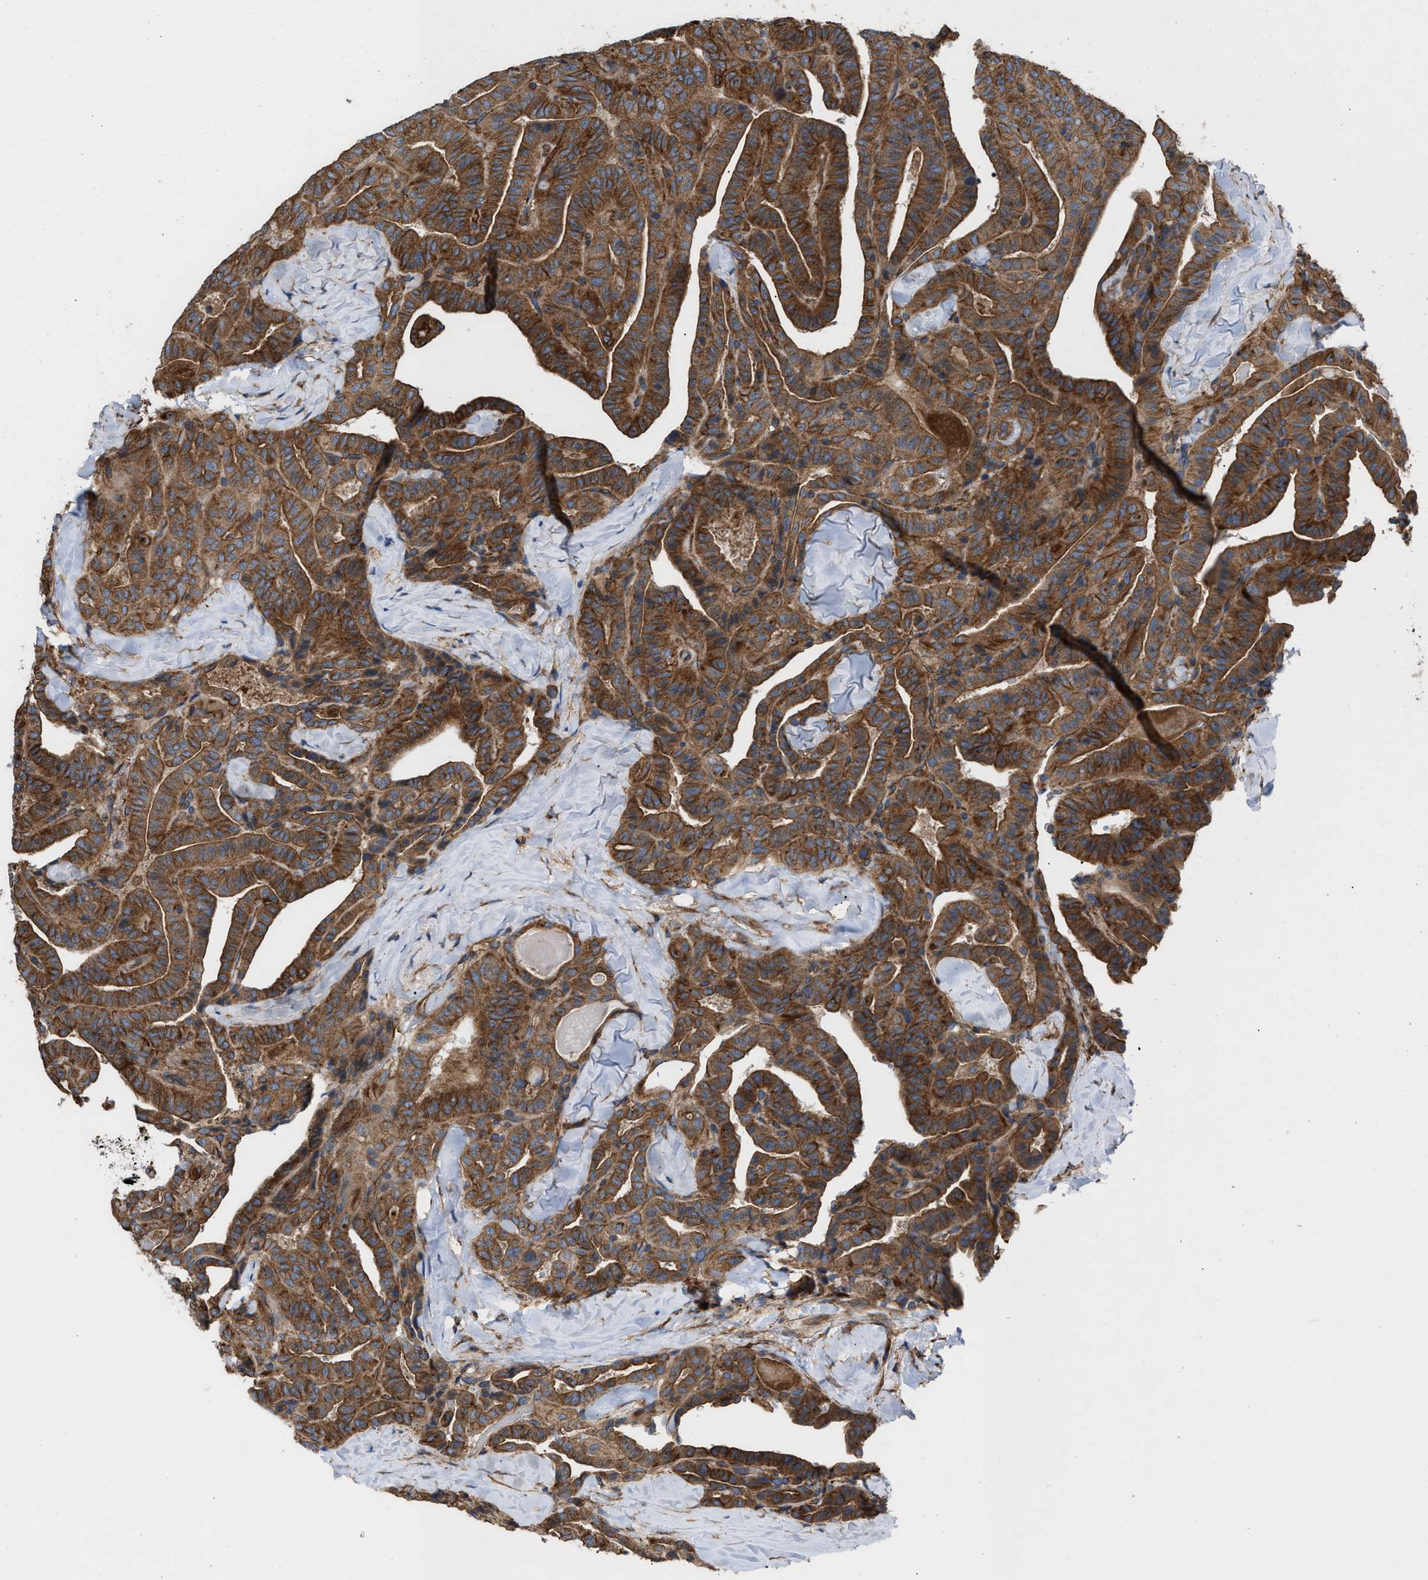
{"staining": {"intensity": "moderate", "quantity": ">75%", "location": "cytoplasmic/membranous"}, "tissue": "thyroid cancer", "cell_type": "Tumor cells", "image_type": "cancer", "snomed": [{"axis": "morphology", "description": "Papillary adenocarcinoma, NOS"}, {"axis": "topography", "description": "Thyroid gland"}], "caption": "Tumor cells show medium levels of moderate cytoplasmic/membranous expression in about >75% of cells in papillary adenocarcinoma (thyroid).", "gene": "EPS15L1", "patient": {"sex": "male", "age": 77}}